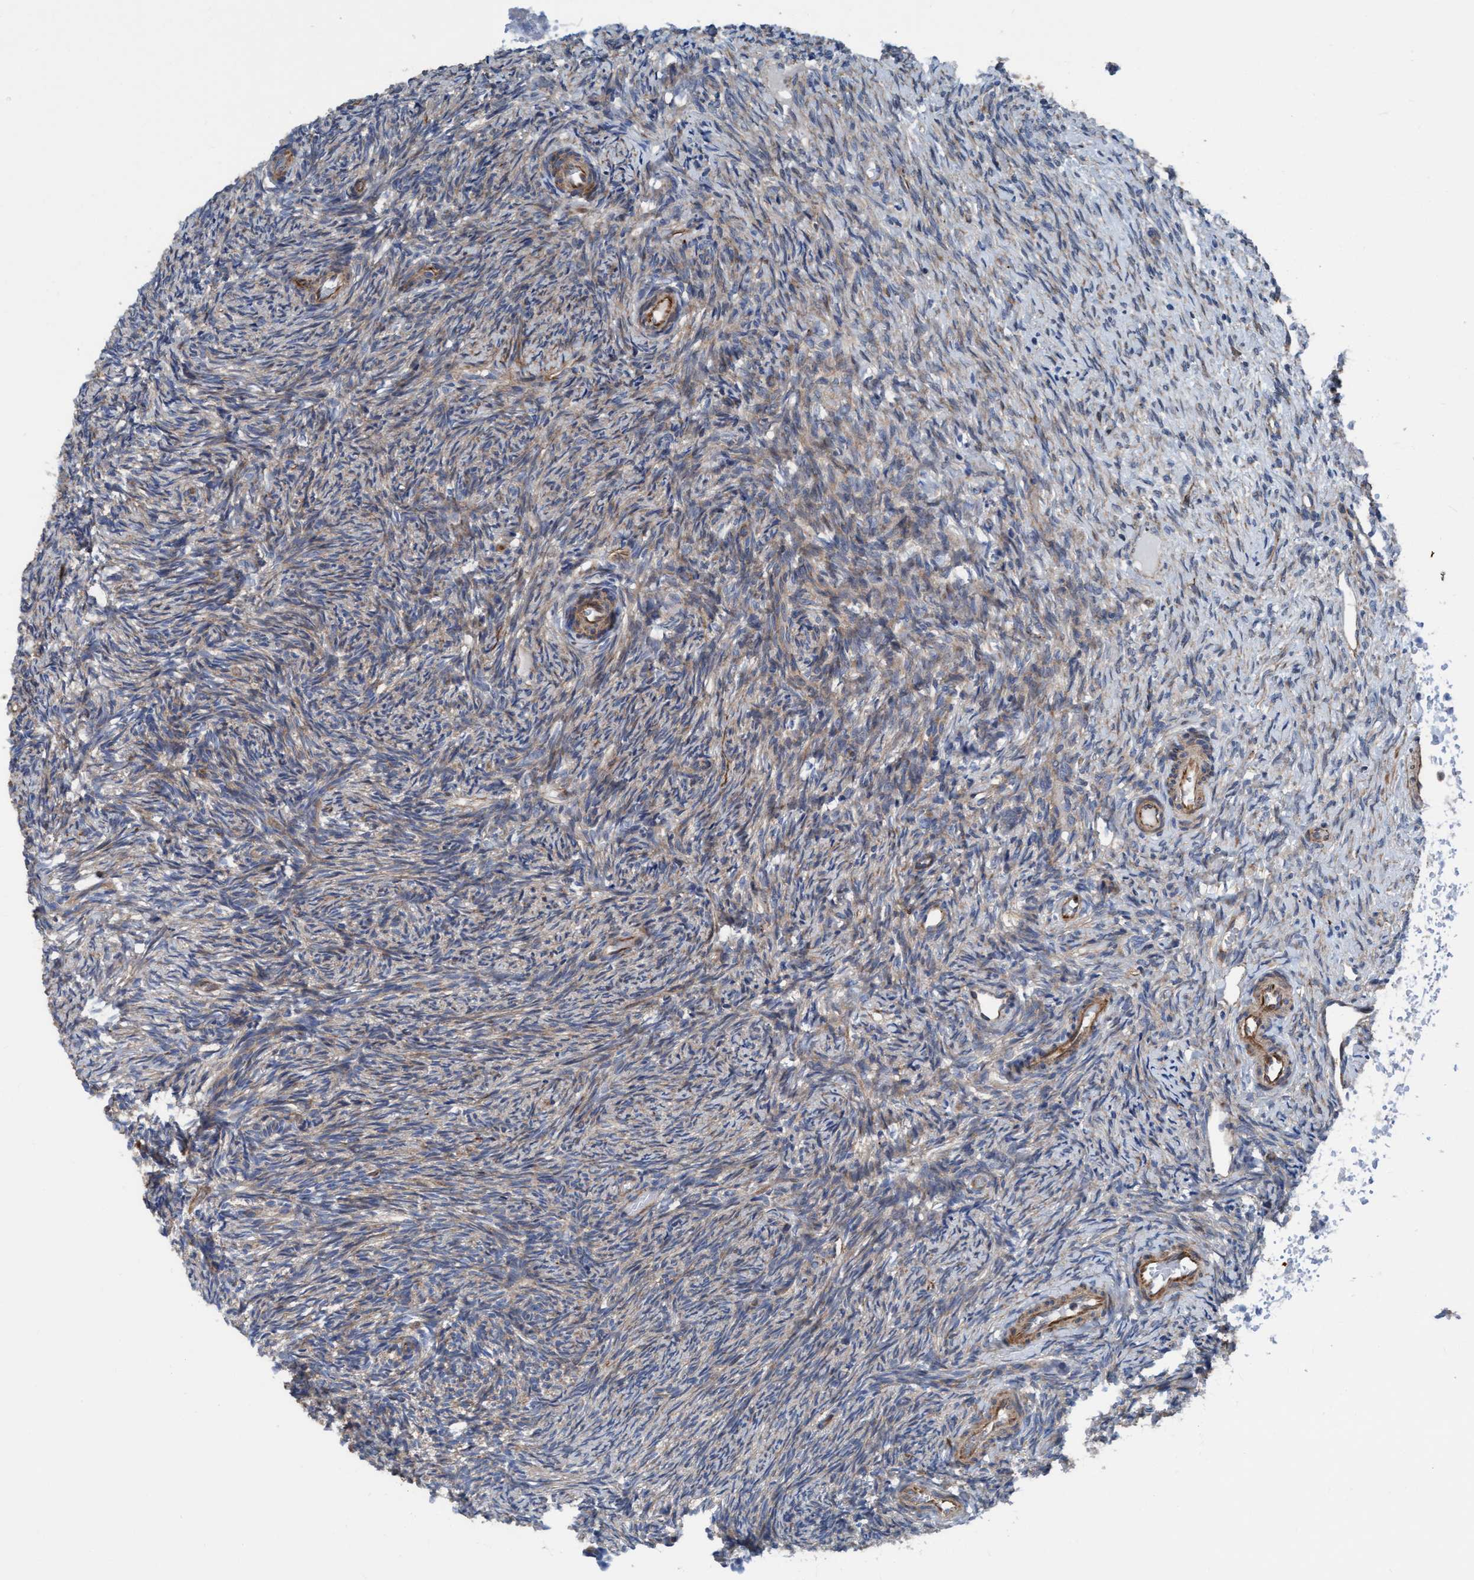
{"staining": {"intensity": "moderate", "quantity": ">75%", "location": "cytoplasmic/membranous"}, "tissue": "ovary", "cell_type": "Follicle cells", "image_type": "normal", "snomed": [{"axis": "morphology", "description": "Normal tissue, NOS"}, {"axis": "topography", "description": "Ovary"}], "caption": "This micrograph reveals benign ovary stained with immunohistochemistry (IHC) to label a protein in brown. The cytoplasmic/membranous of follicle cells show moderate positivity for the protein. Nuclei are counter-stained blue.", "gene": "NMT1", "patient": {"sex": "female", "age": 41}}